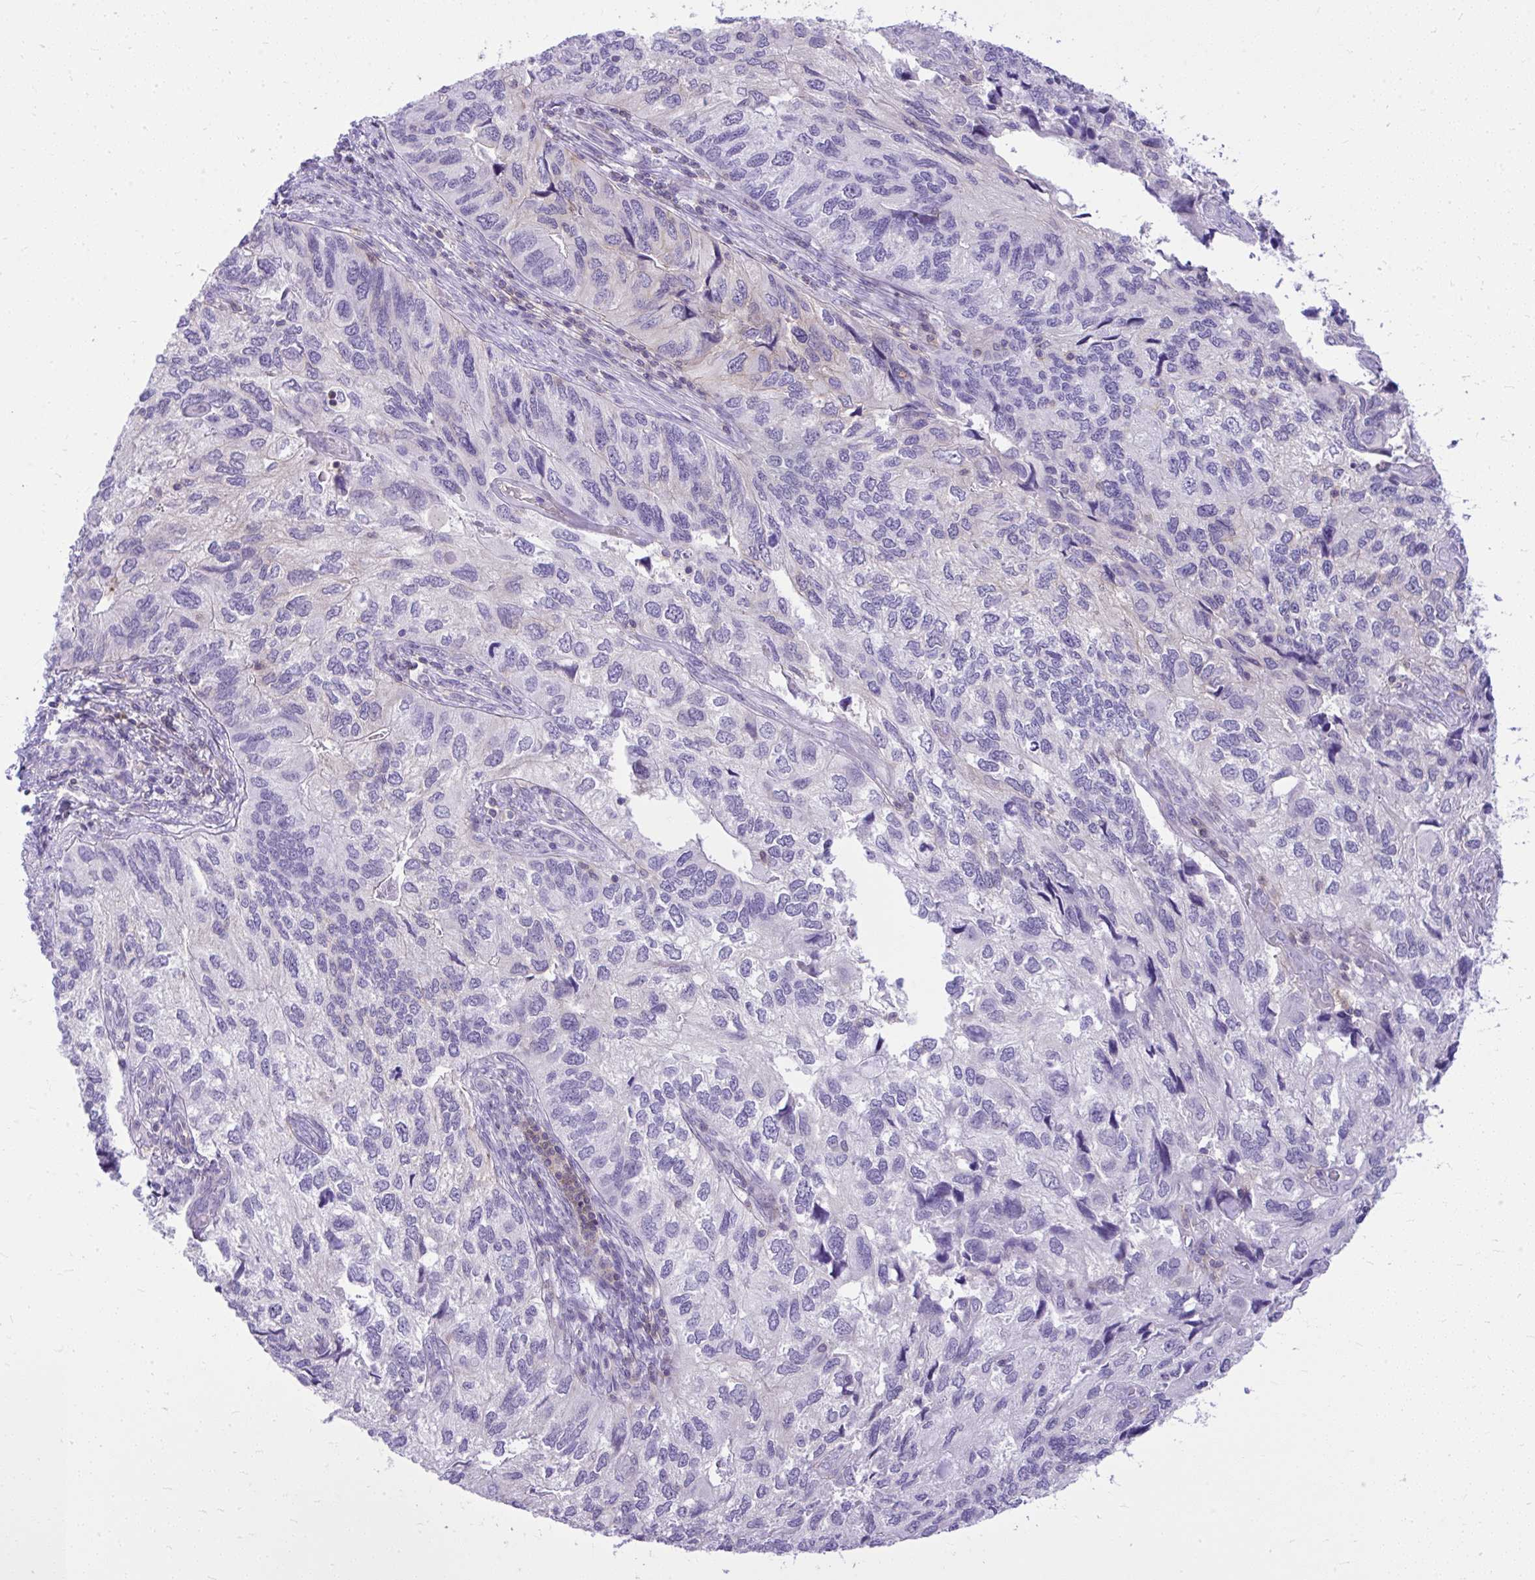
{"staining": {"intensity": "negative", "quantity": "none", "location": "none"}, "tissue": "endometrial cancer", "cell_type": "Tumor cells", "image_type": "cancer", "snomed": [{"axis": "morphology", "description": "Carcinoma, NOS"}, {"axis": "topography", "description": "Uterus"}], "caption": "Immunohistochemical staining of human carcinoma (endometrial) demonstrates no significant expression in tumor cells.", "gene": "GPRIN3", "patient": {"sex": "female", "age": 76}}